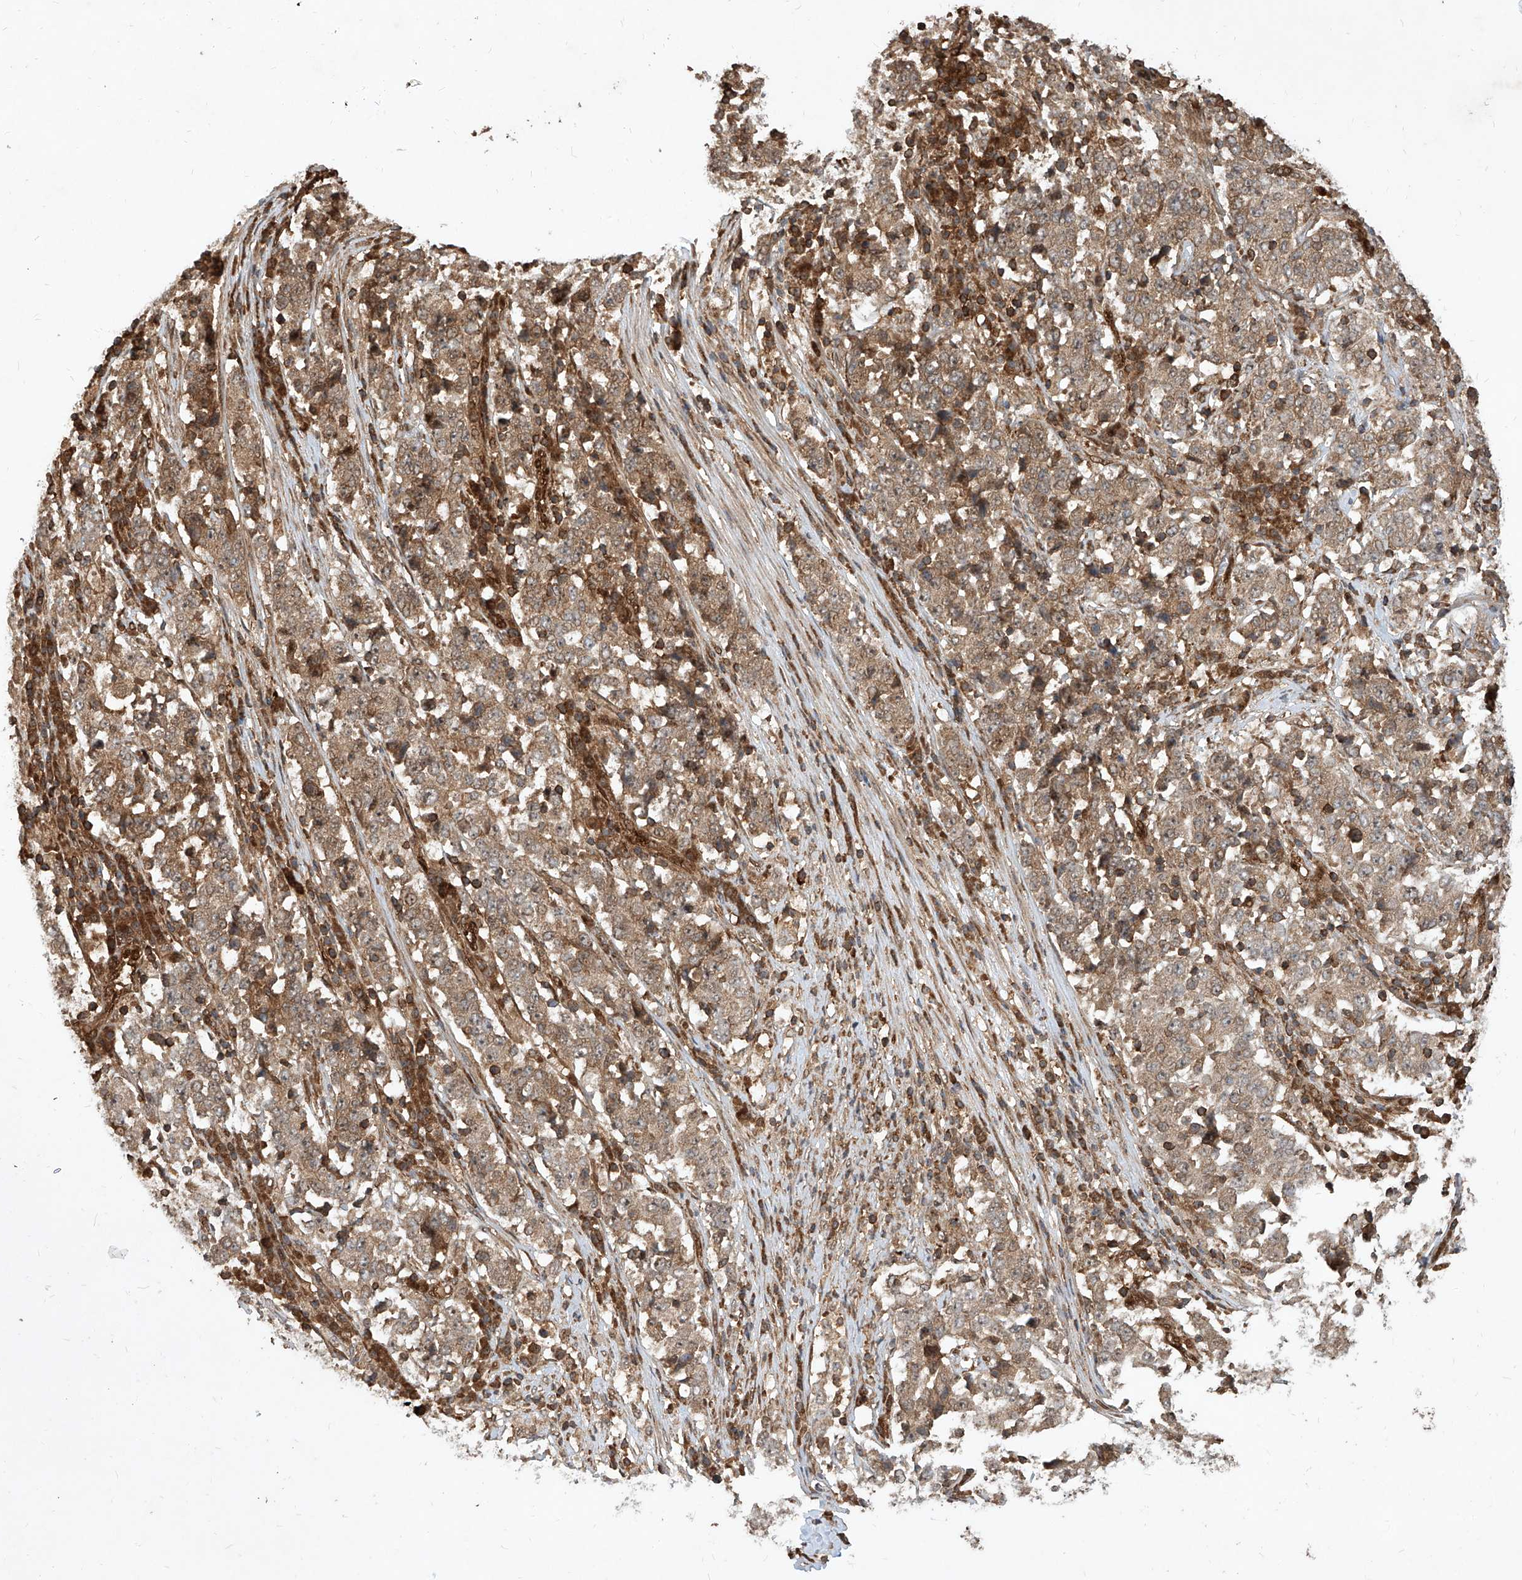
{"staining": {"intensity": "moderate", "quantity": ">75%", "location": "cytoplasmic/membranous"}, "tissue": "stomach cancer", "cell_type": "Tumor cells", "image_type": "cancer", "snomed": [{"axis": "morphology", "description": "Adenocarcinoma, NOS"}, {"axis": "topography", "description": "Stomach"}], "caption": "Immunohistochemical staining of human stomach adenocarcinoma demonstrates medium levels of moderate cytoplasmic/membranous protein expression in about >75% of tumor cells.", "gene": "MAGED2", "patient": {"sex": "male", "age": 59}}